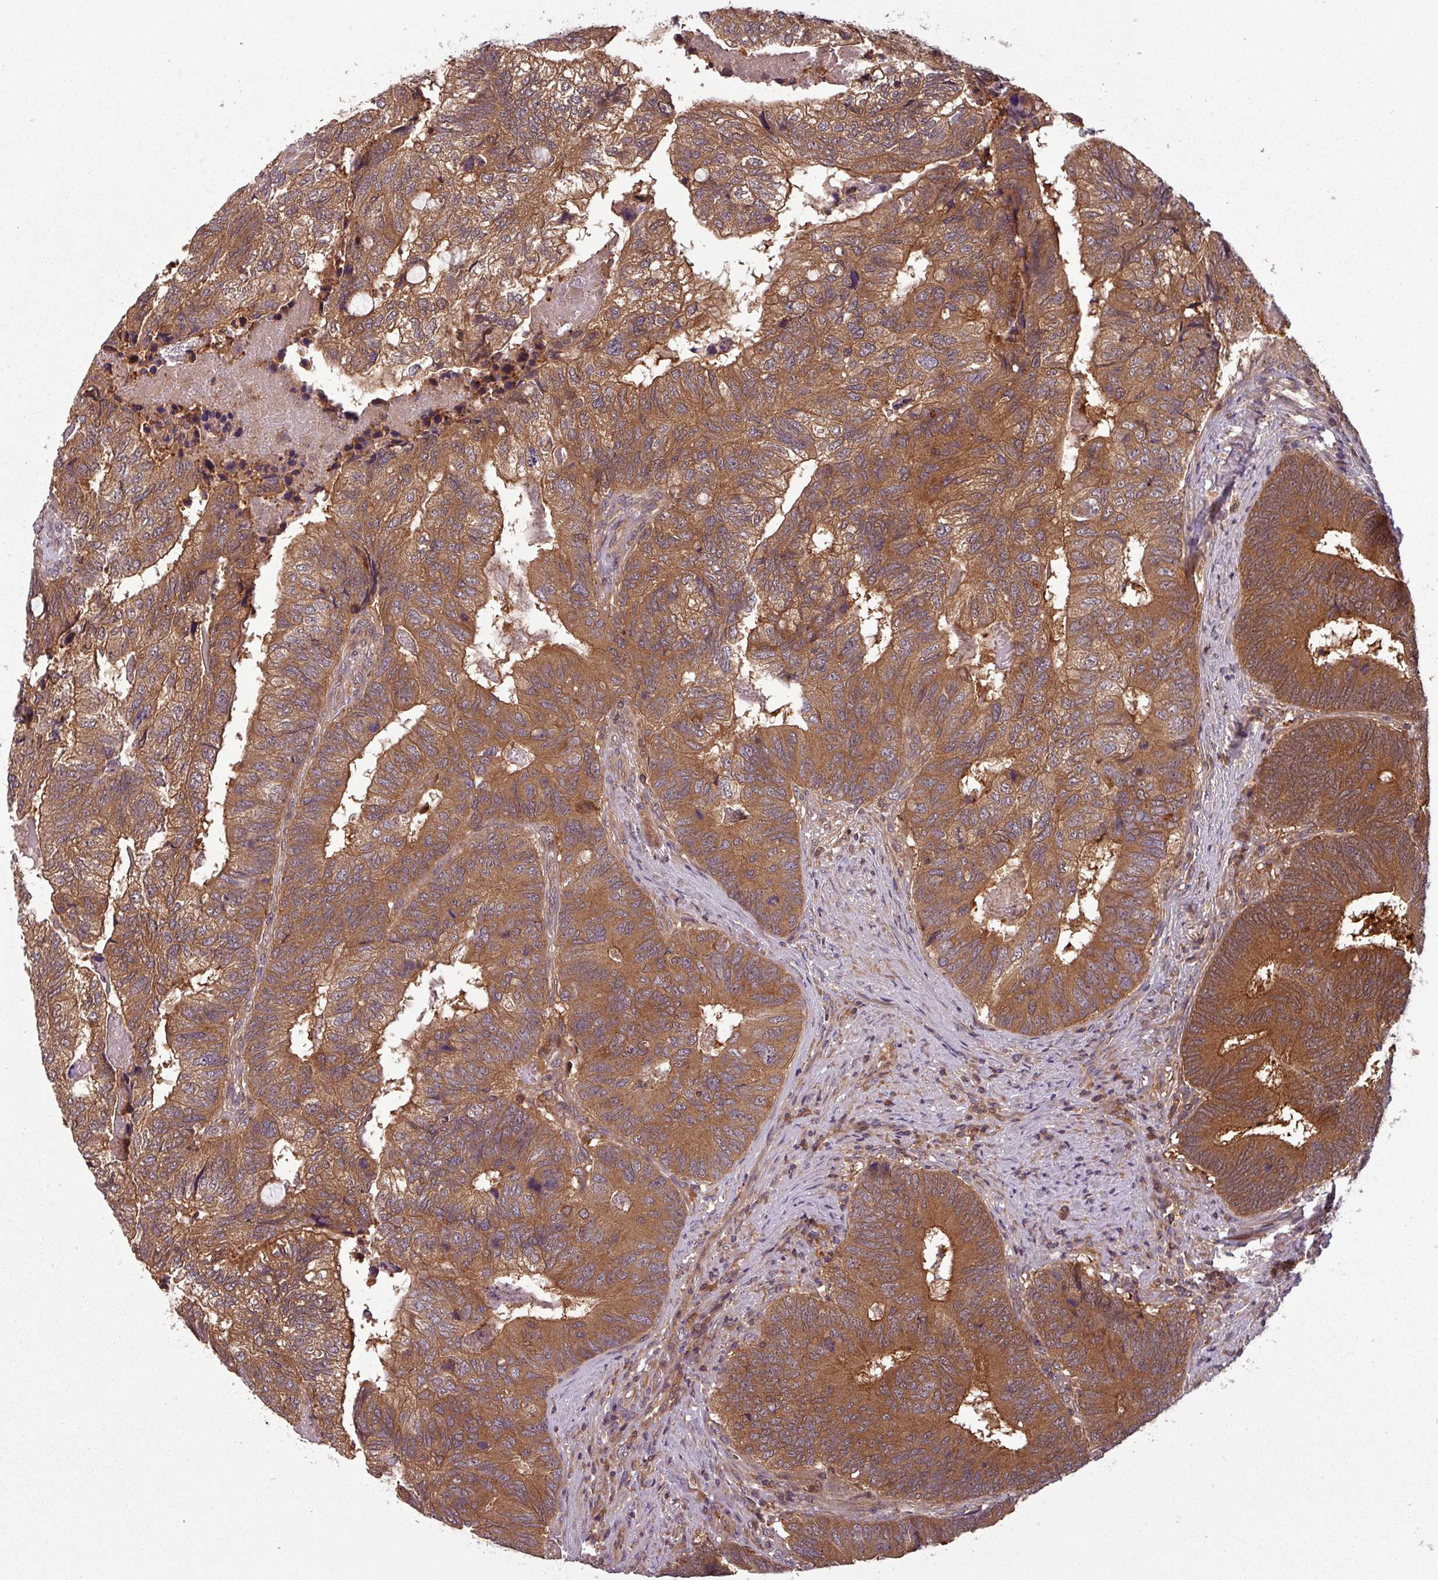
{"staining": {"intensity": "moderate", "quantity": ">75%", "location": "cytoplasmic/membranous"}, "tissue": "colorectal cancer", "cell_type": "Tumor cells", "image_type": "cancer", "snomed": [{"axis": "morphology", "description": "Adenocarcinoma, NOS"}, {"axis": "topography", "description": "Colon"}], "caption": "Protein analysis of colorectal adenocarcinoma tissue reveals moderate cytoplasmic/membranous expression in approximately >75% of tumor cells.", "gene": "GSKIP", "patient": {"sex": "female", "age": 67}}